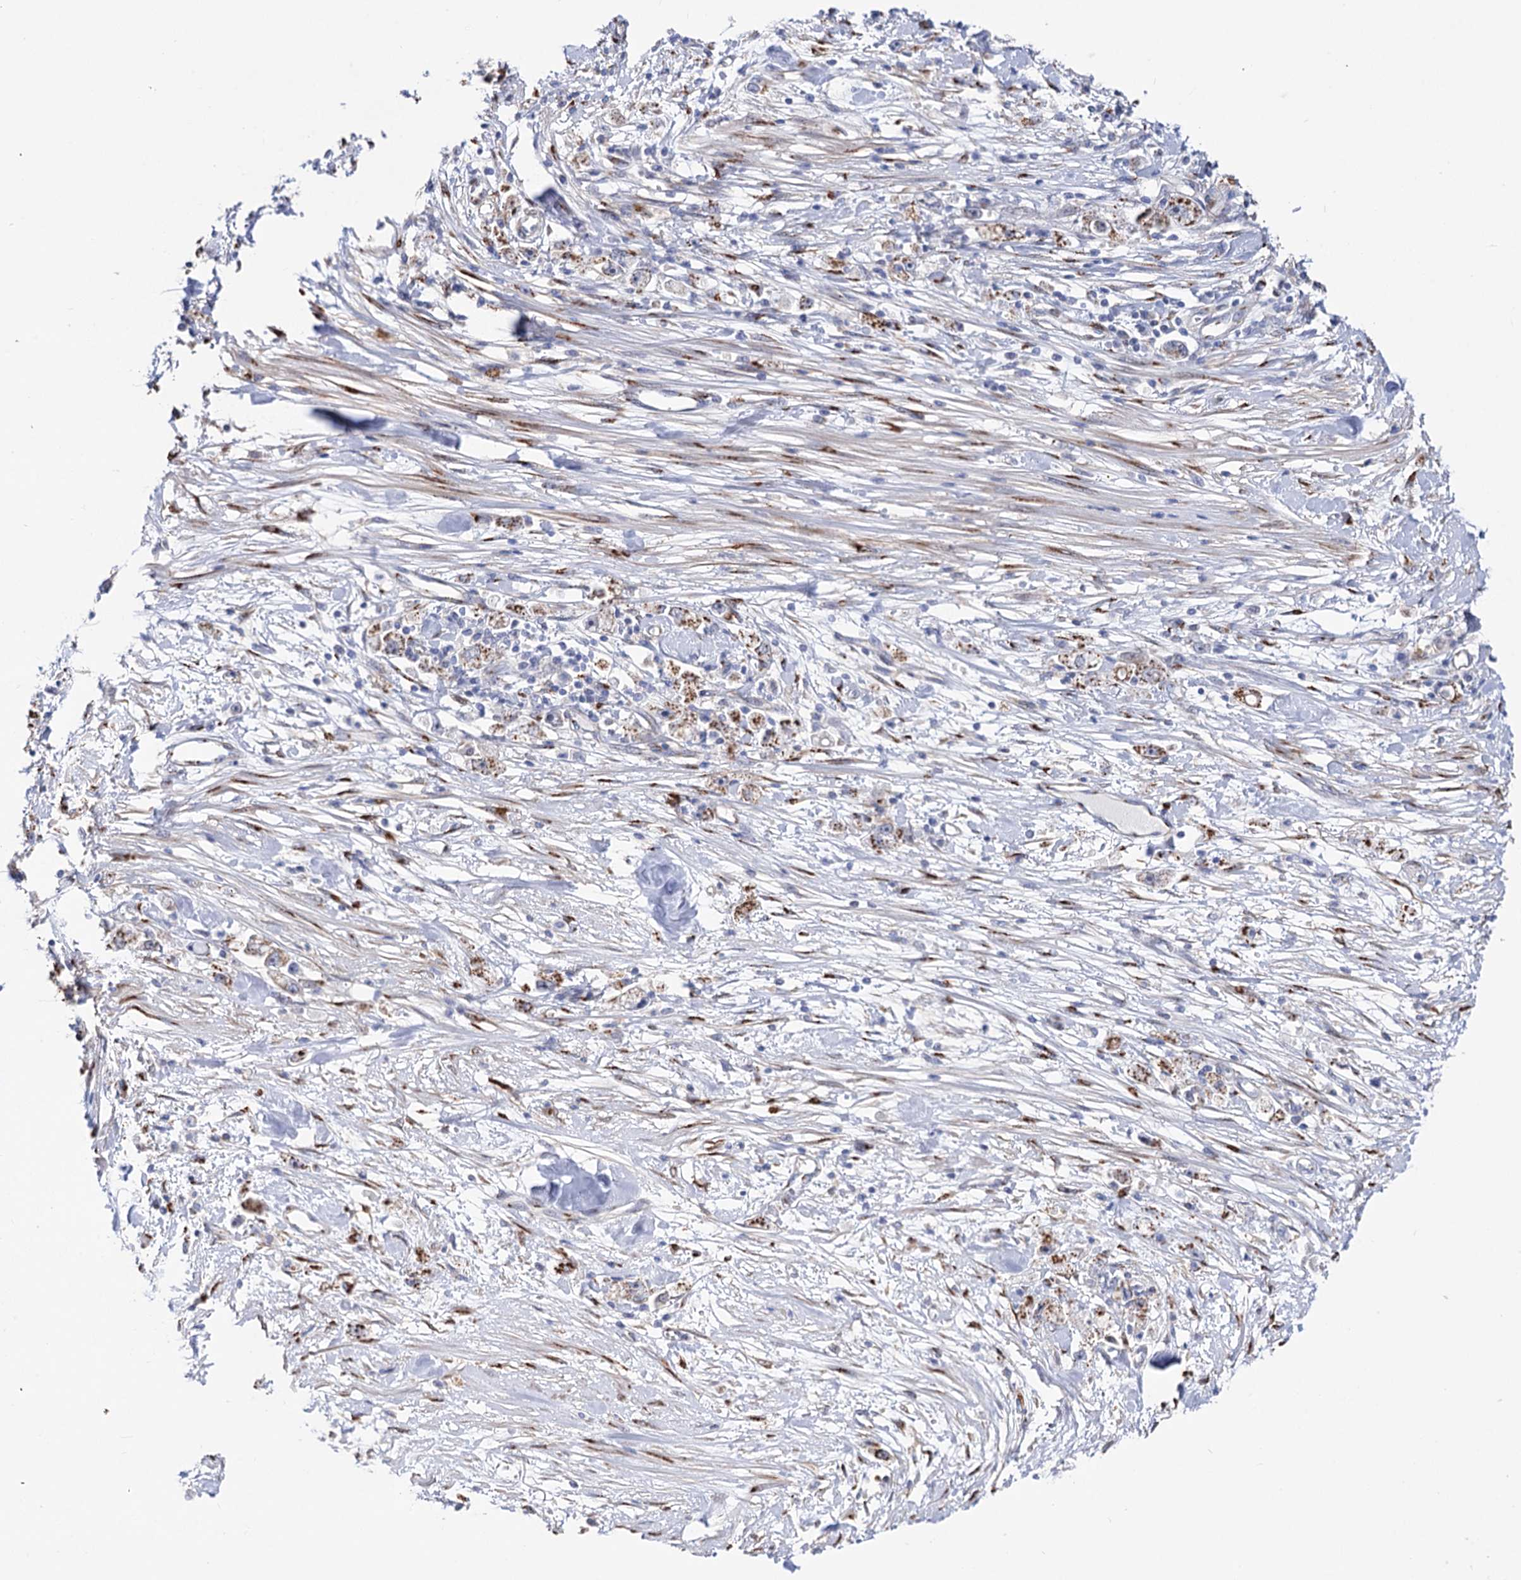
{"staining": {"intensity": "moderate", "quantity": "25%-75%", "location": "cytoplasmic/membranous"}, "tissue": "stomach cancer", "cell_type": "Tumor cells", "image_type": "cancer", "snomed": [{"axis": "morphology", "description": "Adenocarcinoma, NOS"}, {"axis": "topography", "description": "Stomach"}], "caption": "The micrograph exhibits staining of stomach cancer, revealing moderate cytoplasmic/membranous protein staining (brown color) within tumor cells.", "gene": "C11orf96", "patient": {"sex": "female", "age": 59}}